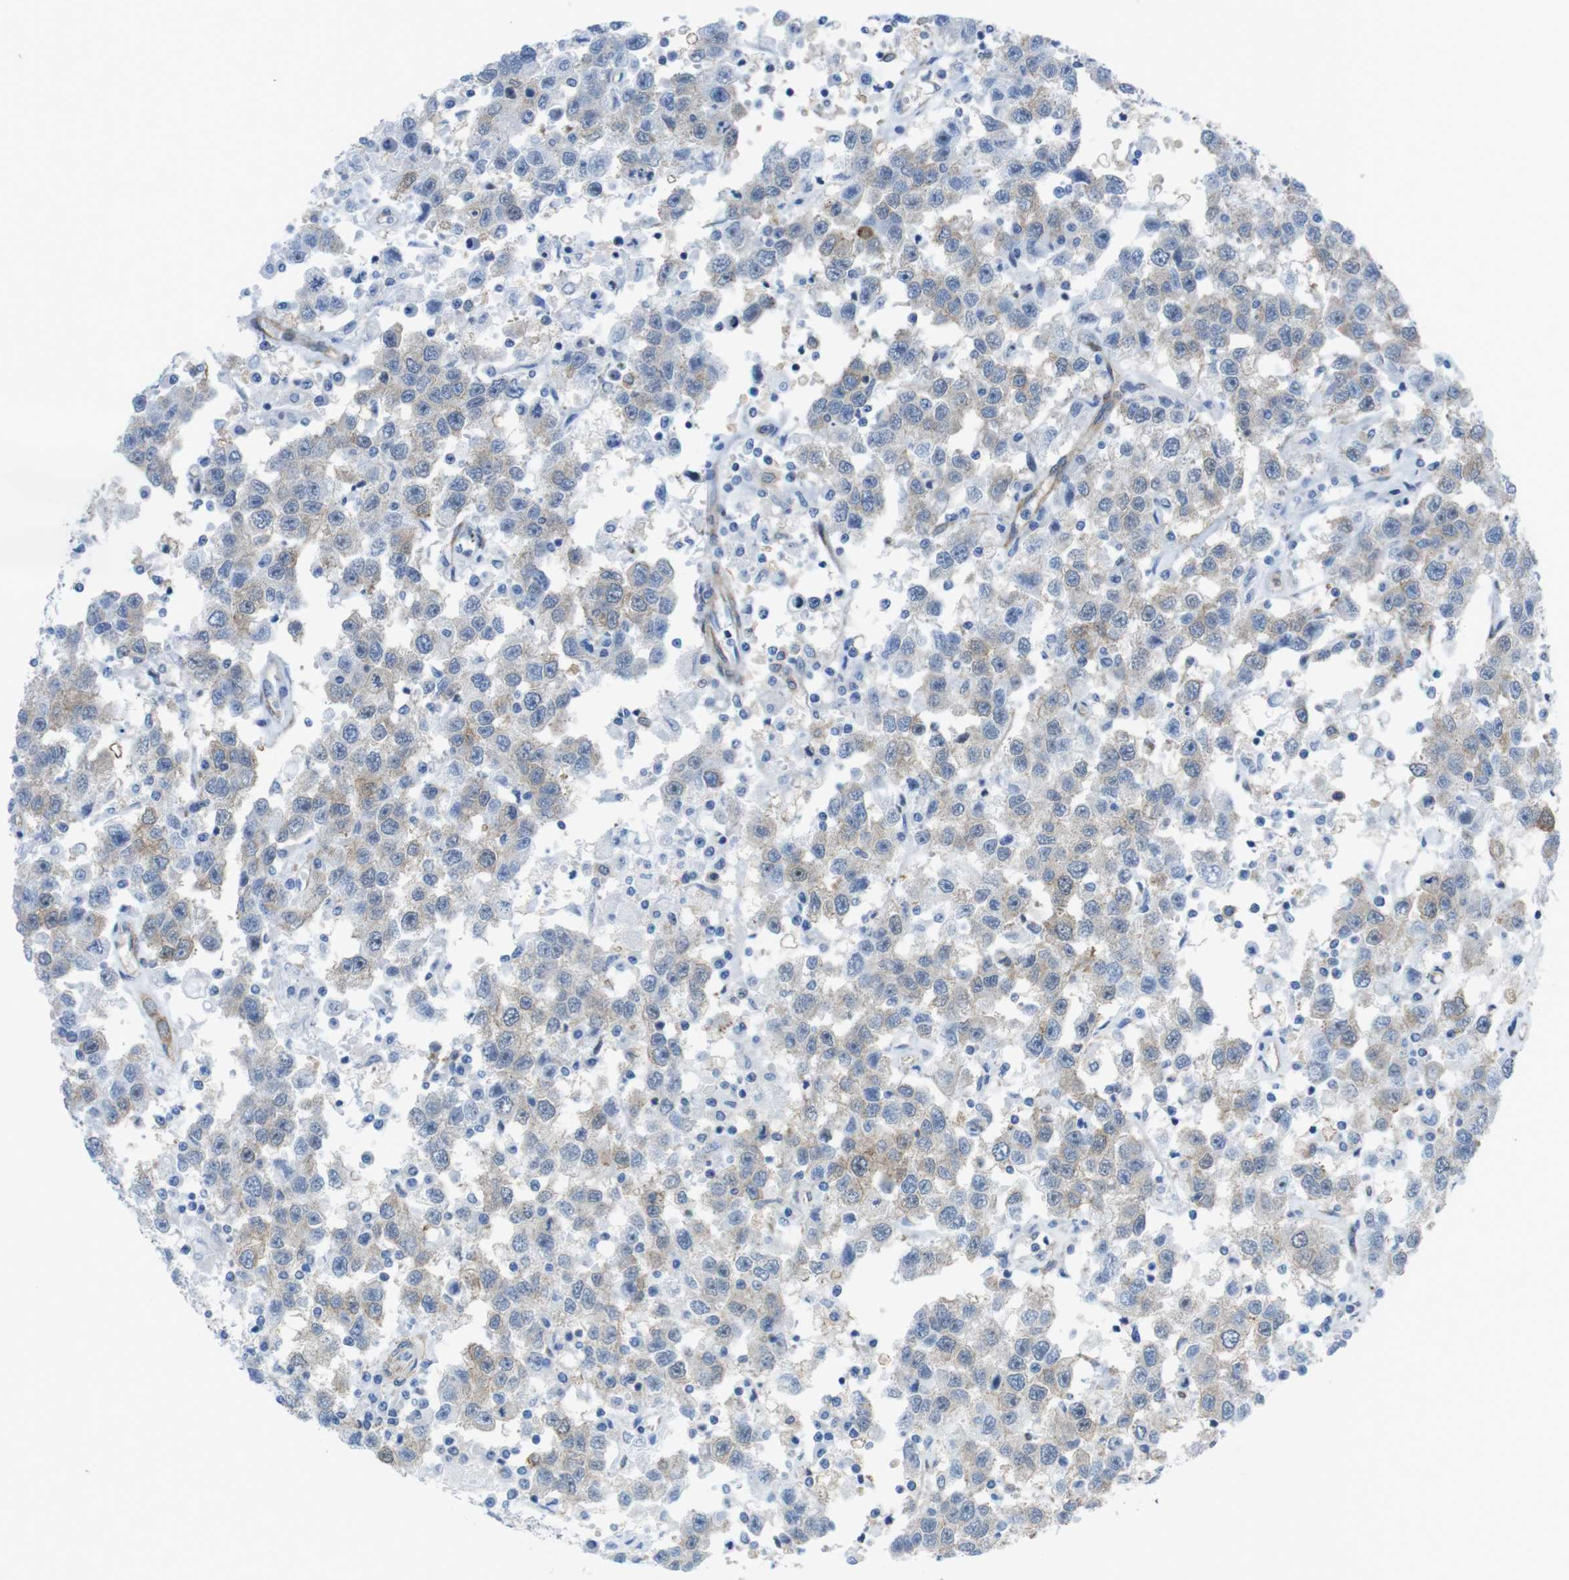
{"staining": {"intensity": "weak", "quantity": ">75%", "location": "cytoplasmic/membranous"}, "tissue": "testis cancer", "cell_type": "Tumor cells", "image_type": "cancer", "snomed": [{"axis": "morphology", "description": "Seminoma, NOS"}, {"axis": "topography", "description": "Testis"}], "caption": "IHC staining of seminoma (testis), which displays low levels of weak cytoplasmic/membranous expression in approximately >75% of tumor cells indicating weak cytoplasmic/membranous protein positivity. The staining was performed using DAB (3,3'-diaminobenzidine) (brown) for protein detection and nuclei were counterstained in hematoxylin (blue).", "gene": "DIAPH2", "patient": {"sex": "male", "age": 41}}